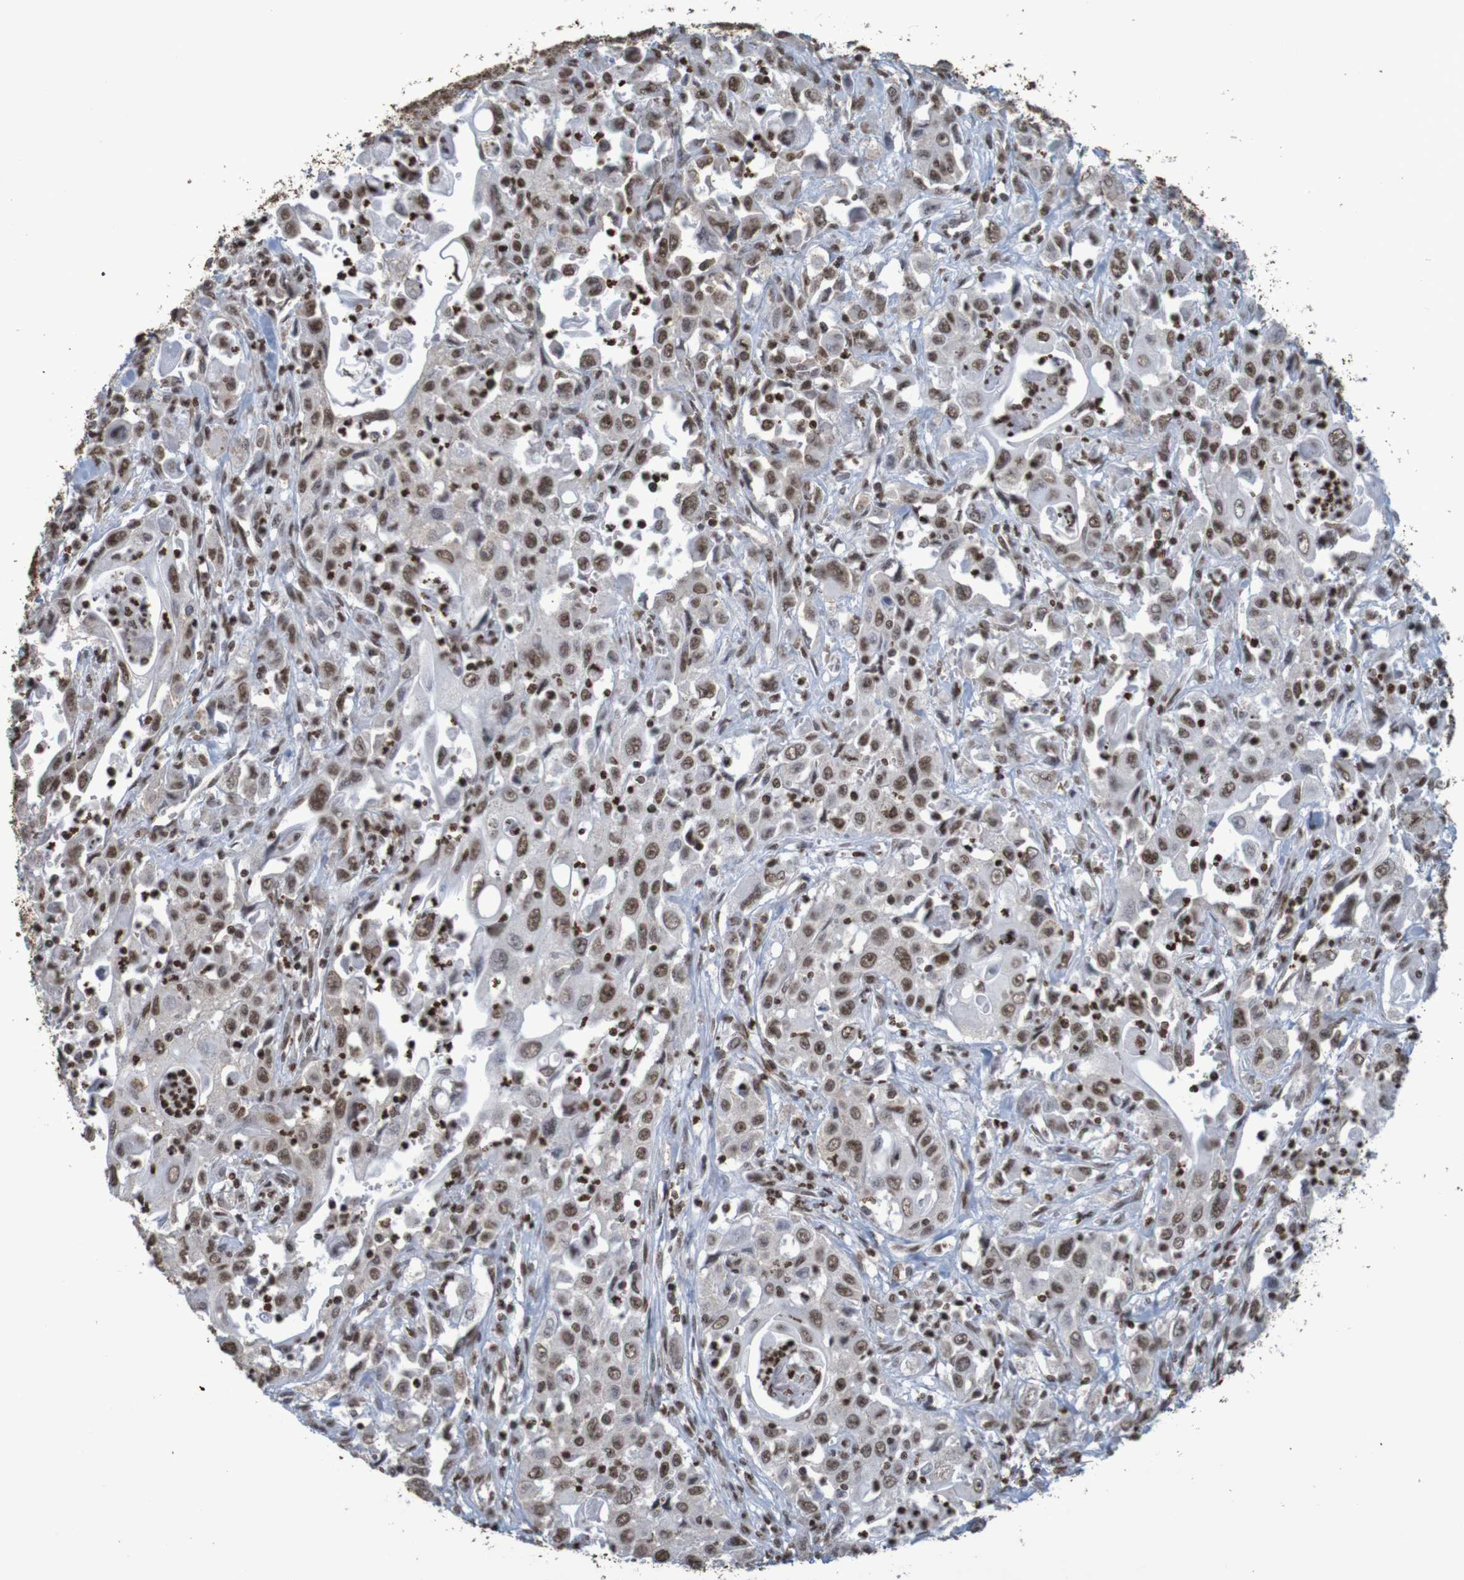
{"staining": {"intensity": "moderate", "quantity": ">75%", "location": "nuclear"}, "tissue": "pancreatic cancer", "cell_type": "Tumor cells", "image_type": "cancer", "snomed": [{"axis": "morphology", "description": "Adenocarcinoma, NOS"}, {"axis": "topography", "description": "Pancreas"}], "caption": "Moderate nuclear positivity is seen in approximately >75% of tumor cells in adenocarcinoma (pancreatic).", "gene": "GFI1", "patient": {"sex": "male", "age": 70}}